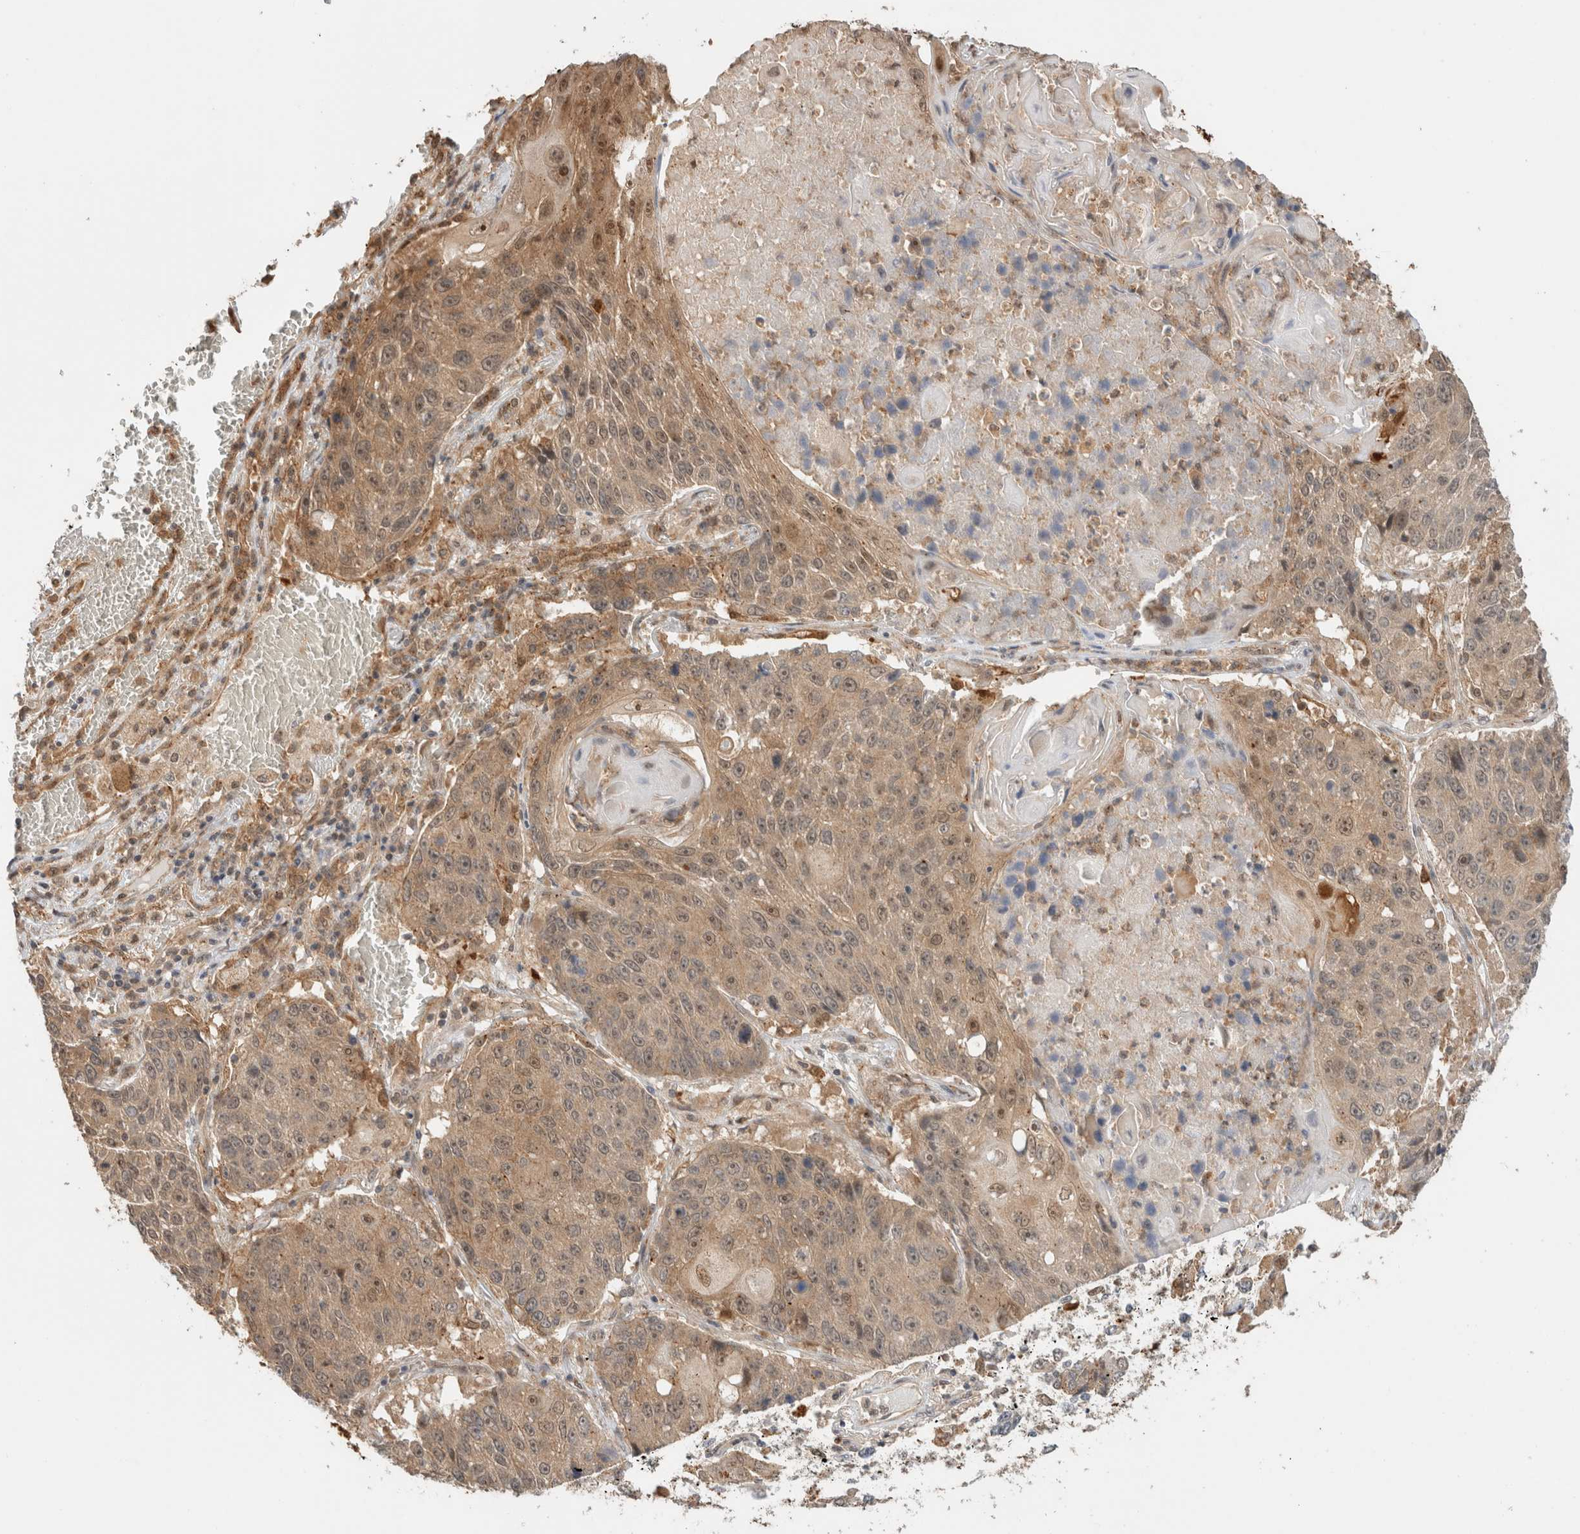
{"staining": {"intensity": "weak", "quantity": "25%-75%", "location": "cytoplasmic/membranous"}, "tissue": "lung cancer", "cell_type": "Tumor cells", "image_type": "cancer", "snomed": [{"axis": "morphology", "description": "Adenocarcinoma, NOS"}, {"axis": "topography", "description": "Lung"}], "caption": "Protein analysis of lung adenocarcinoma tissue exhibits weak cytoplasmic/membranous expression in approximately 25%-75% of tumor cells.", "gene": "OTUD6B", "patient": {"sex": "male", "age": 64}}